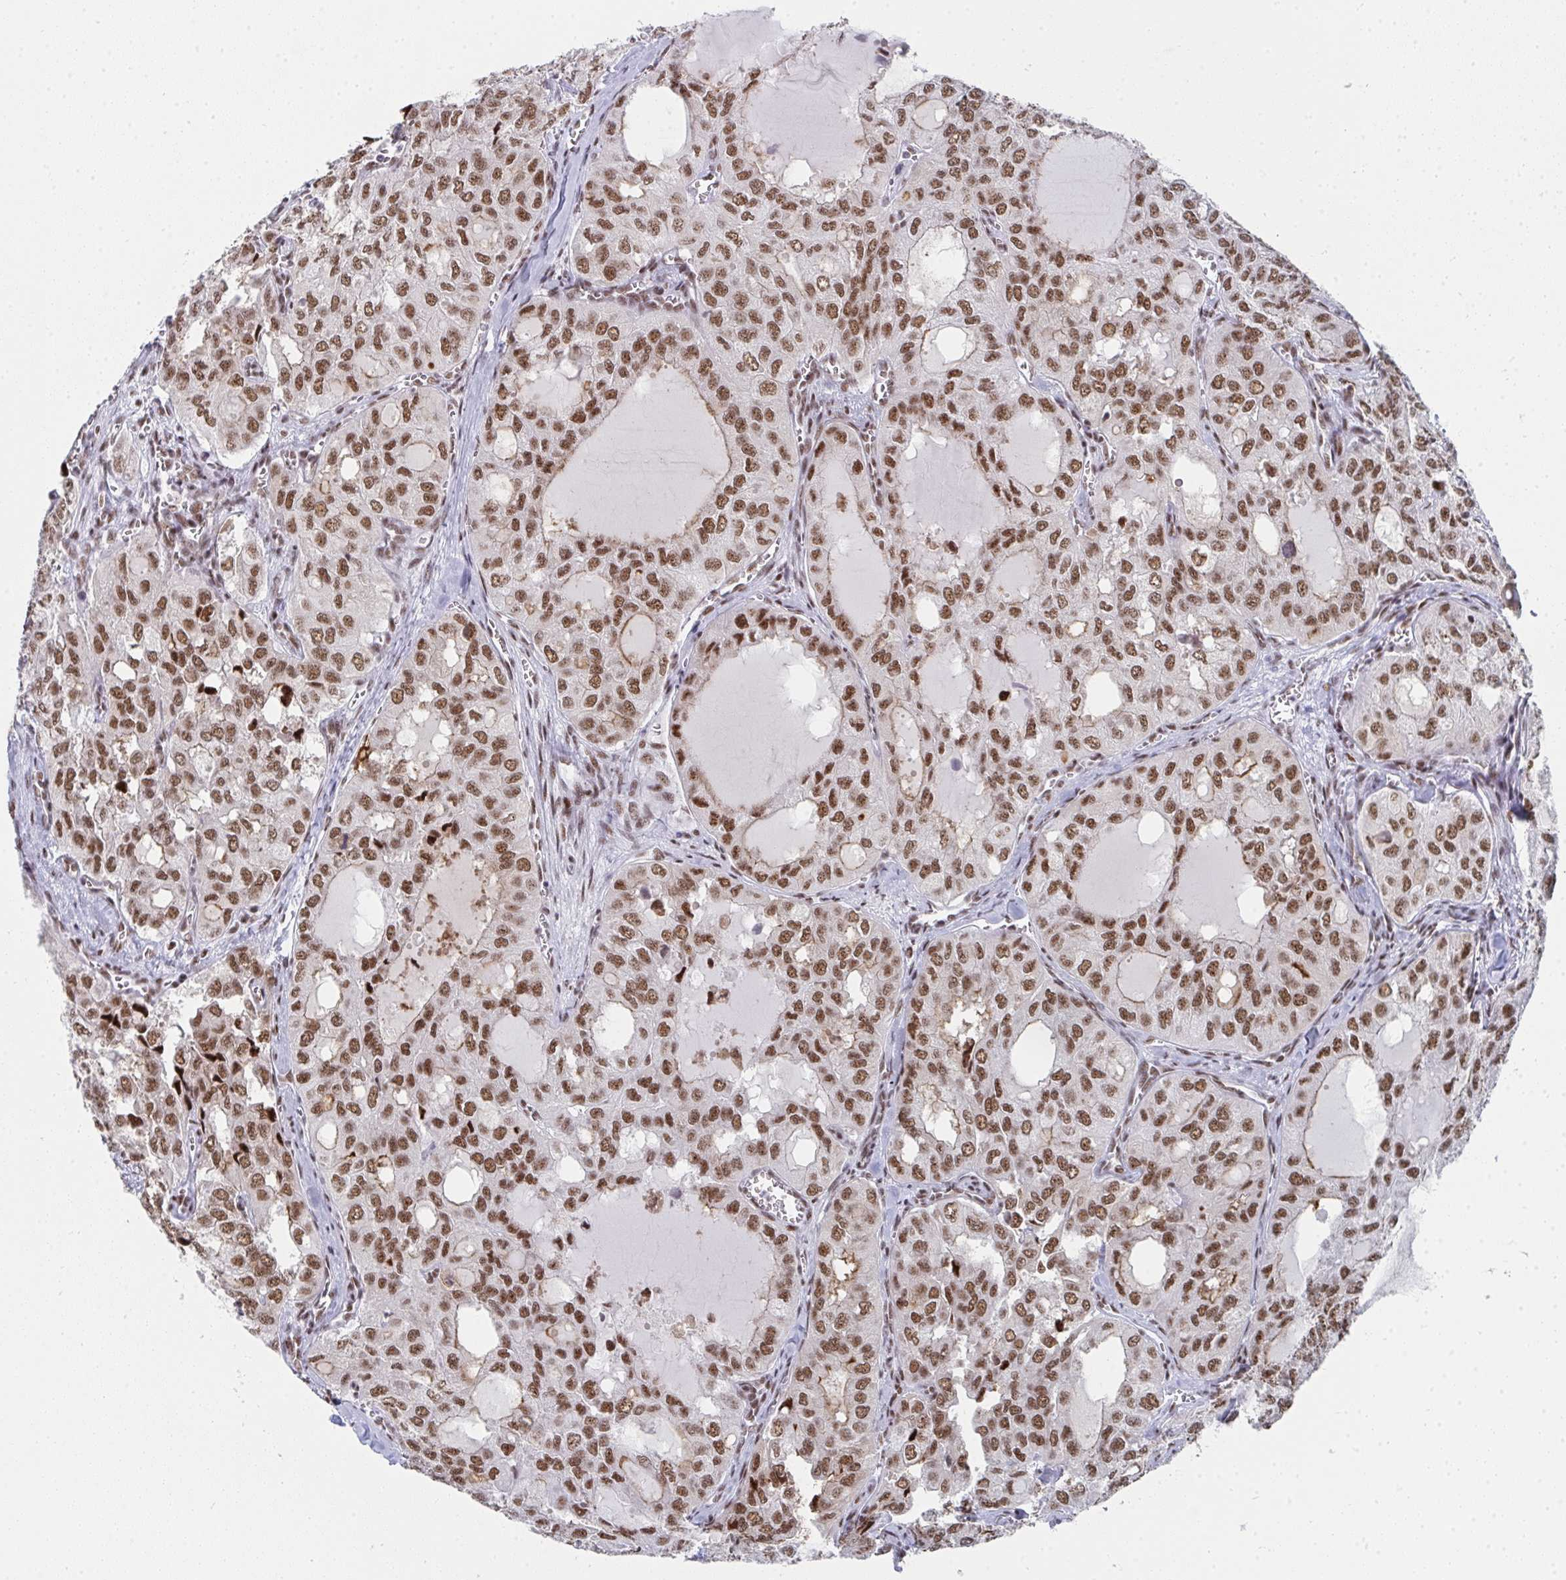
{"staining": {"intensity": "moderate", "quantity": ">75%", "location": "nuclear"}, "tissue": "thyroid cancer", "cell_type": "Tumor cells", "image_type": "cancer", "snomed": [{"axis": "morphology", "description": "Follicular adenoma carcinoma, NOS"}, {"axis": "topography", "description": "Thyroid gland"}], "caption": "Immunohistochemical staining of thyroid follicular adenoma carcinoma displays medium levels of moderate nuclear expression in approximately >75% of tumor cells. (IHC, brightfield microscopy, high magnification).", "gene": "SNRNP70", "patient": {"sex": "male", "age": 75}}